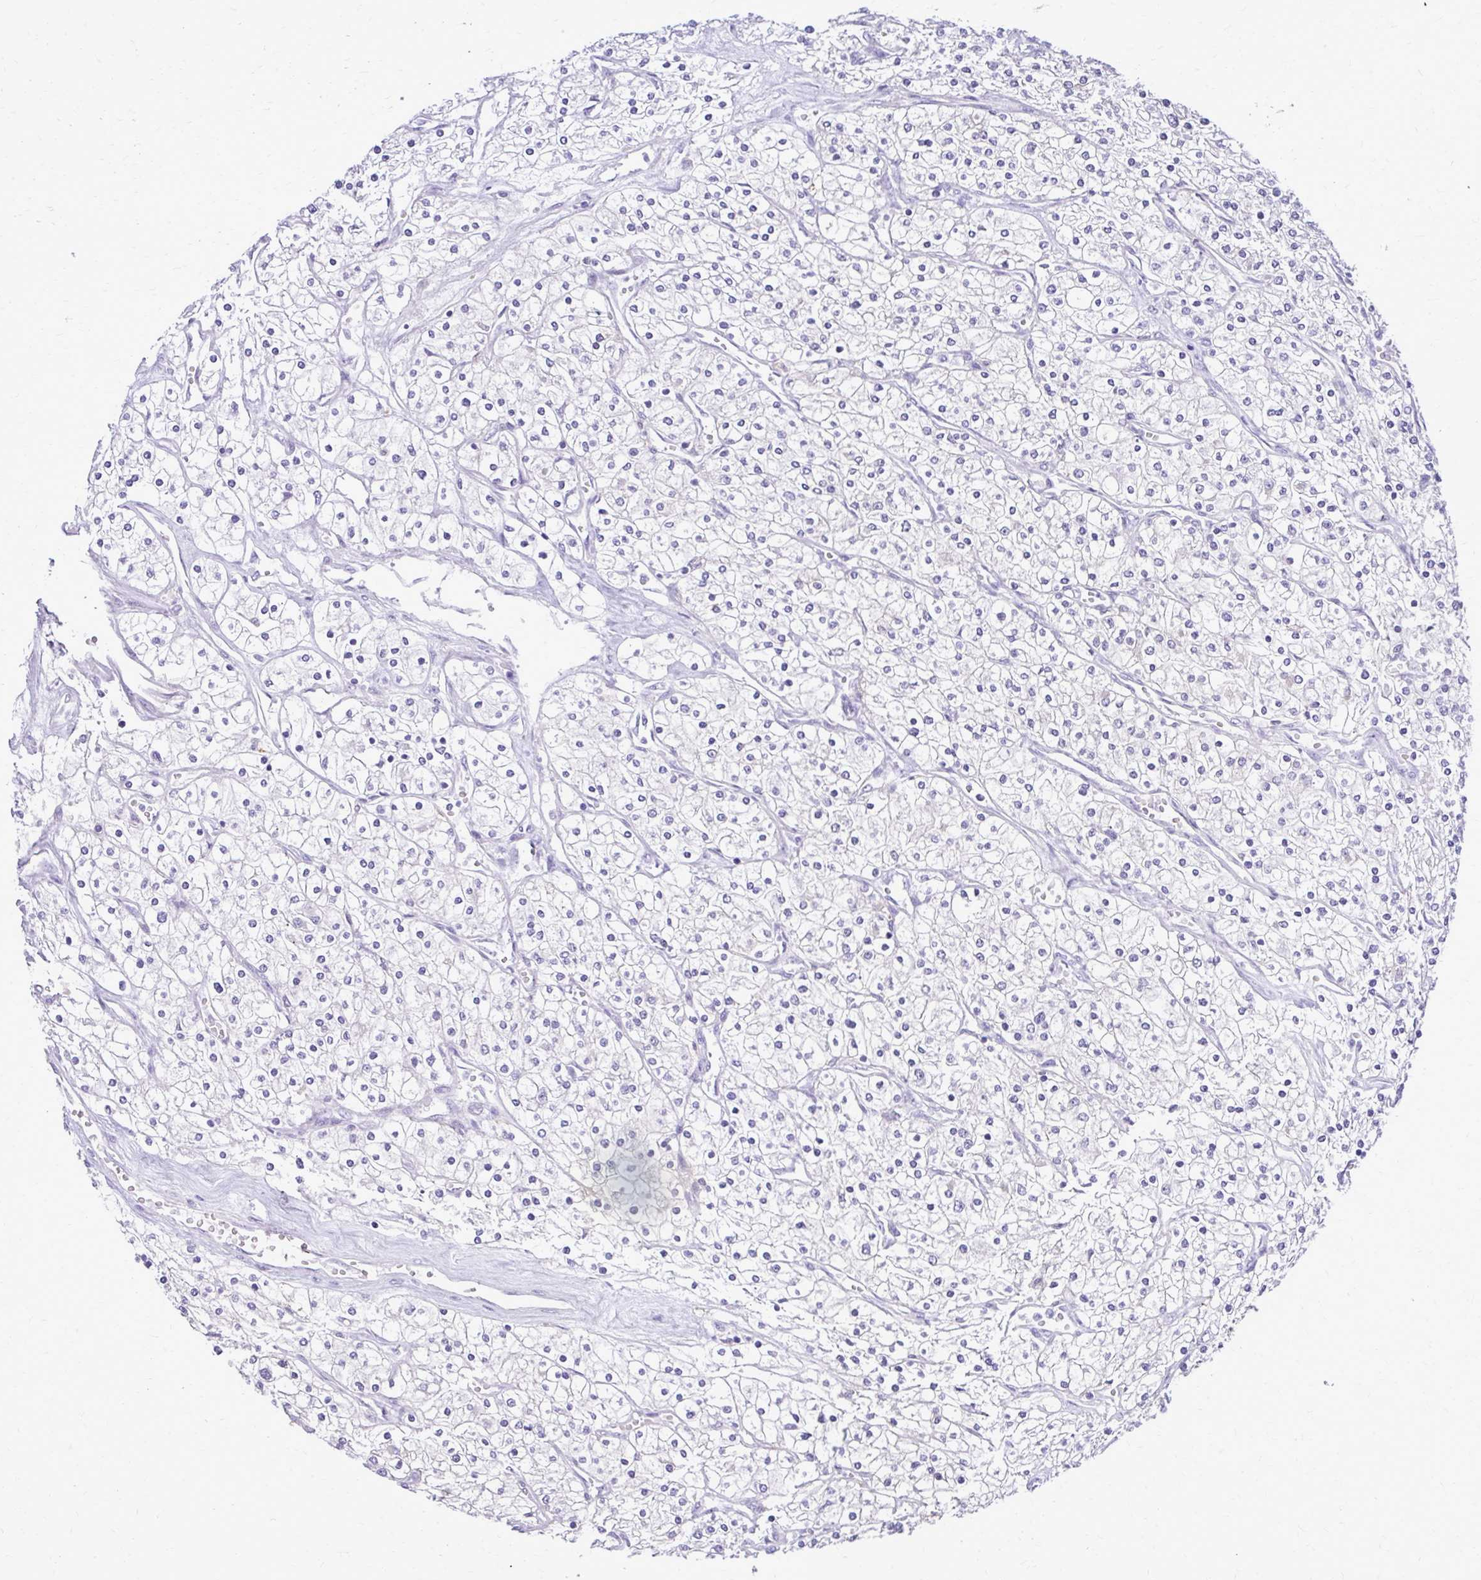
{"staining": {"intensity": "negative", "quantity": "none", "location": "none"}, "tissue": "renal cancer", "cell_type": "Tumor cells", "image_type": "cancer", "snomed": [{"axis": "morphology", "description": "Adenocarcinoma, NOS"}, {"axis": "topography", "description": "Kidney"}], "caption": "Adenocarcinoma (renal) was stained to show a protein in brown. There is no significant positivity in tumor cells. The staining is performed using DAB brown chromogen with nuclei counter-stained in using hematoxylin.", "gene": "RASL11B", "patient": {"sex": "male", "age": 80}}